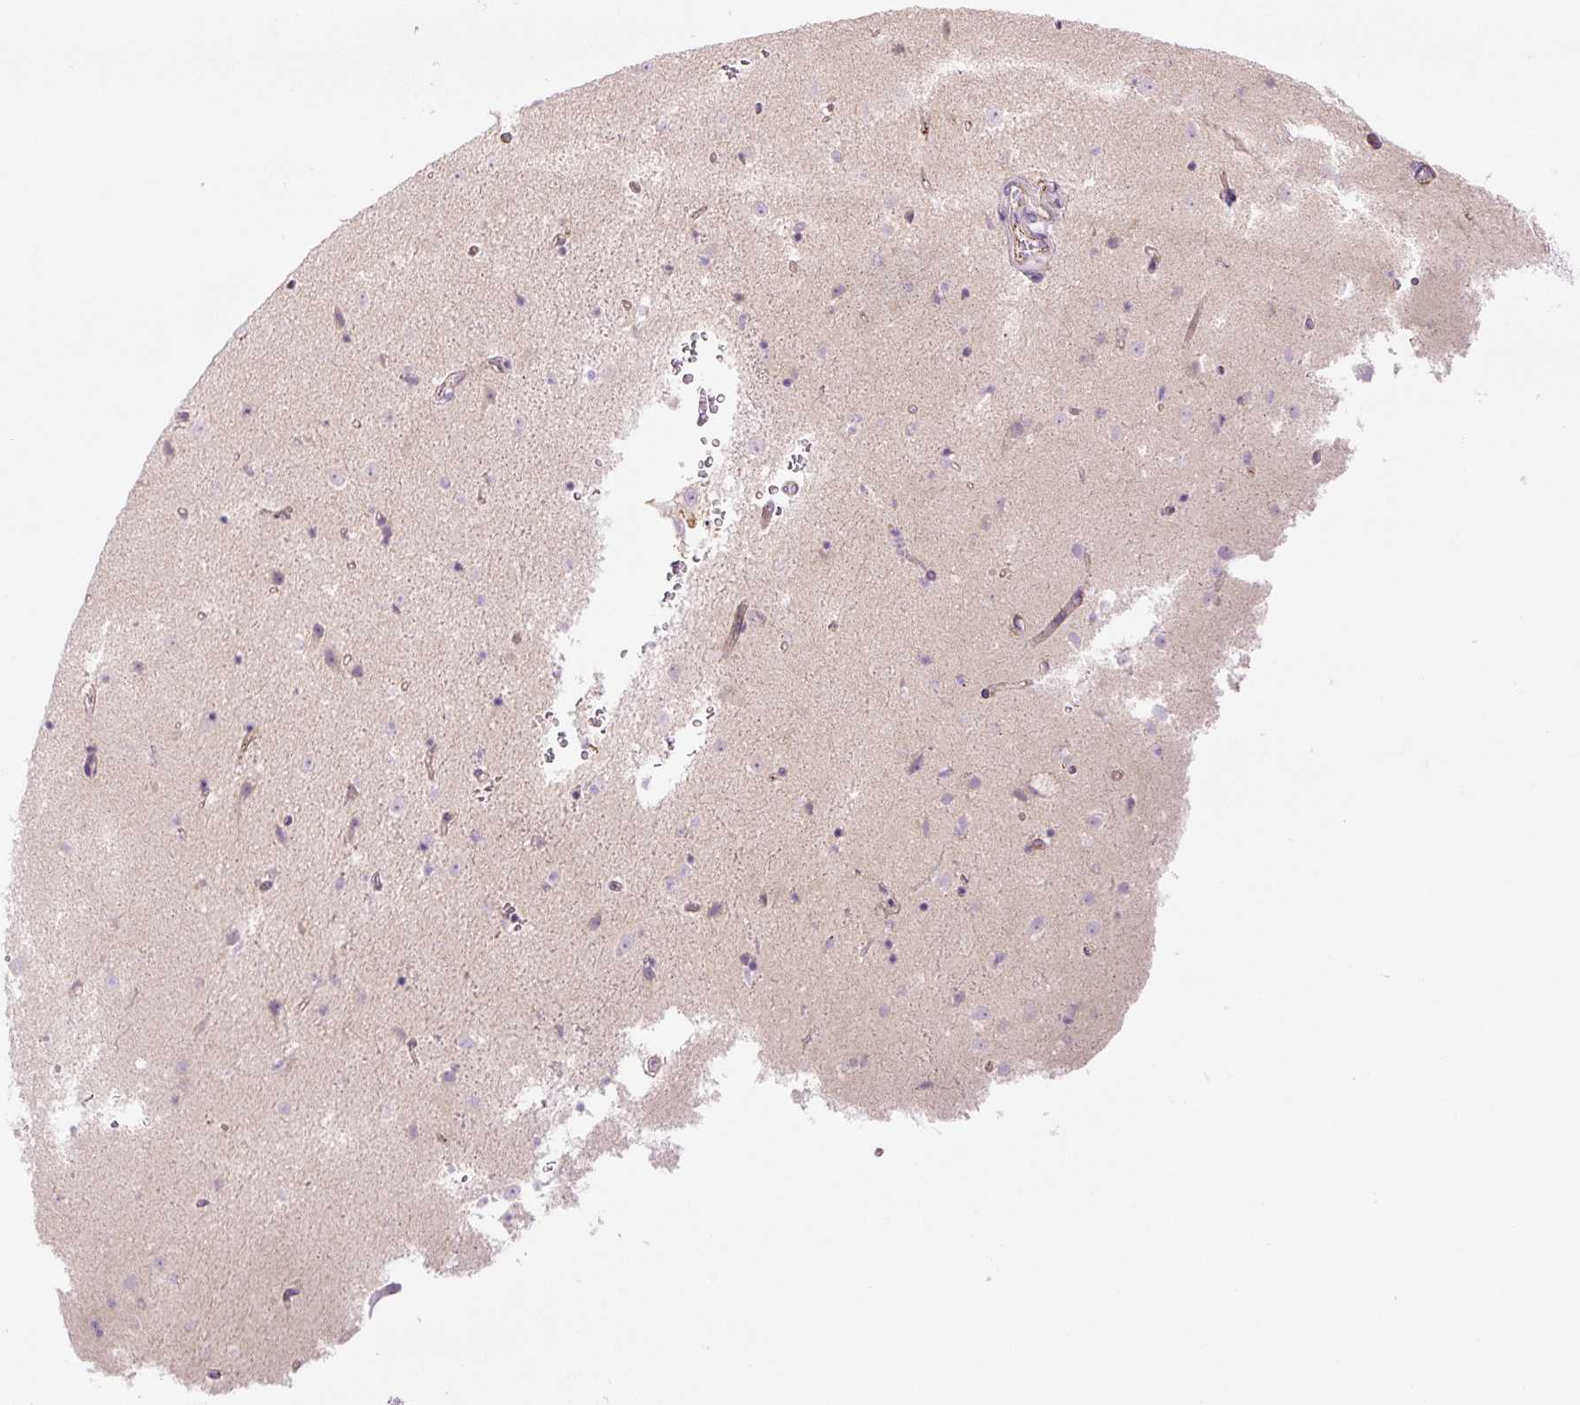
{"staining": {"intensity": "negative", "quantity": "none", "location": "none"}, "tissue": "caudate", "cell_type": "Glial cells", "image_type": "normal", "snomed": [{"axis": "morphology", "description": "Normal tissue, NOS"}, {"axis": "topography", "description": "Lateral ventricle wall"}], "caption": "Immunohistochemical staining of normal human caudate shows no significant expression in glial cells. (DAB immunohistochemistry, high magnification).", "gene": "CCNI2", "patient": {"sex": "male", "age": 58}}